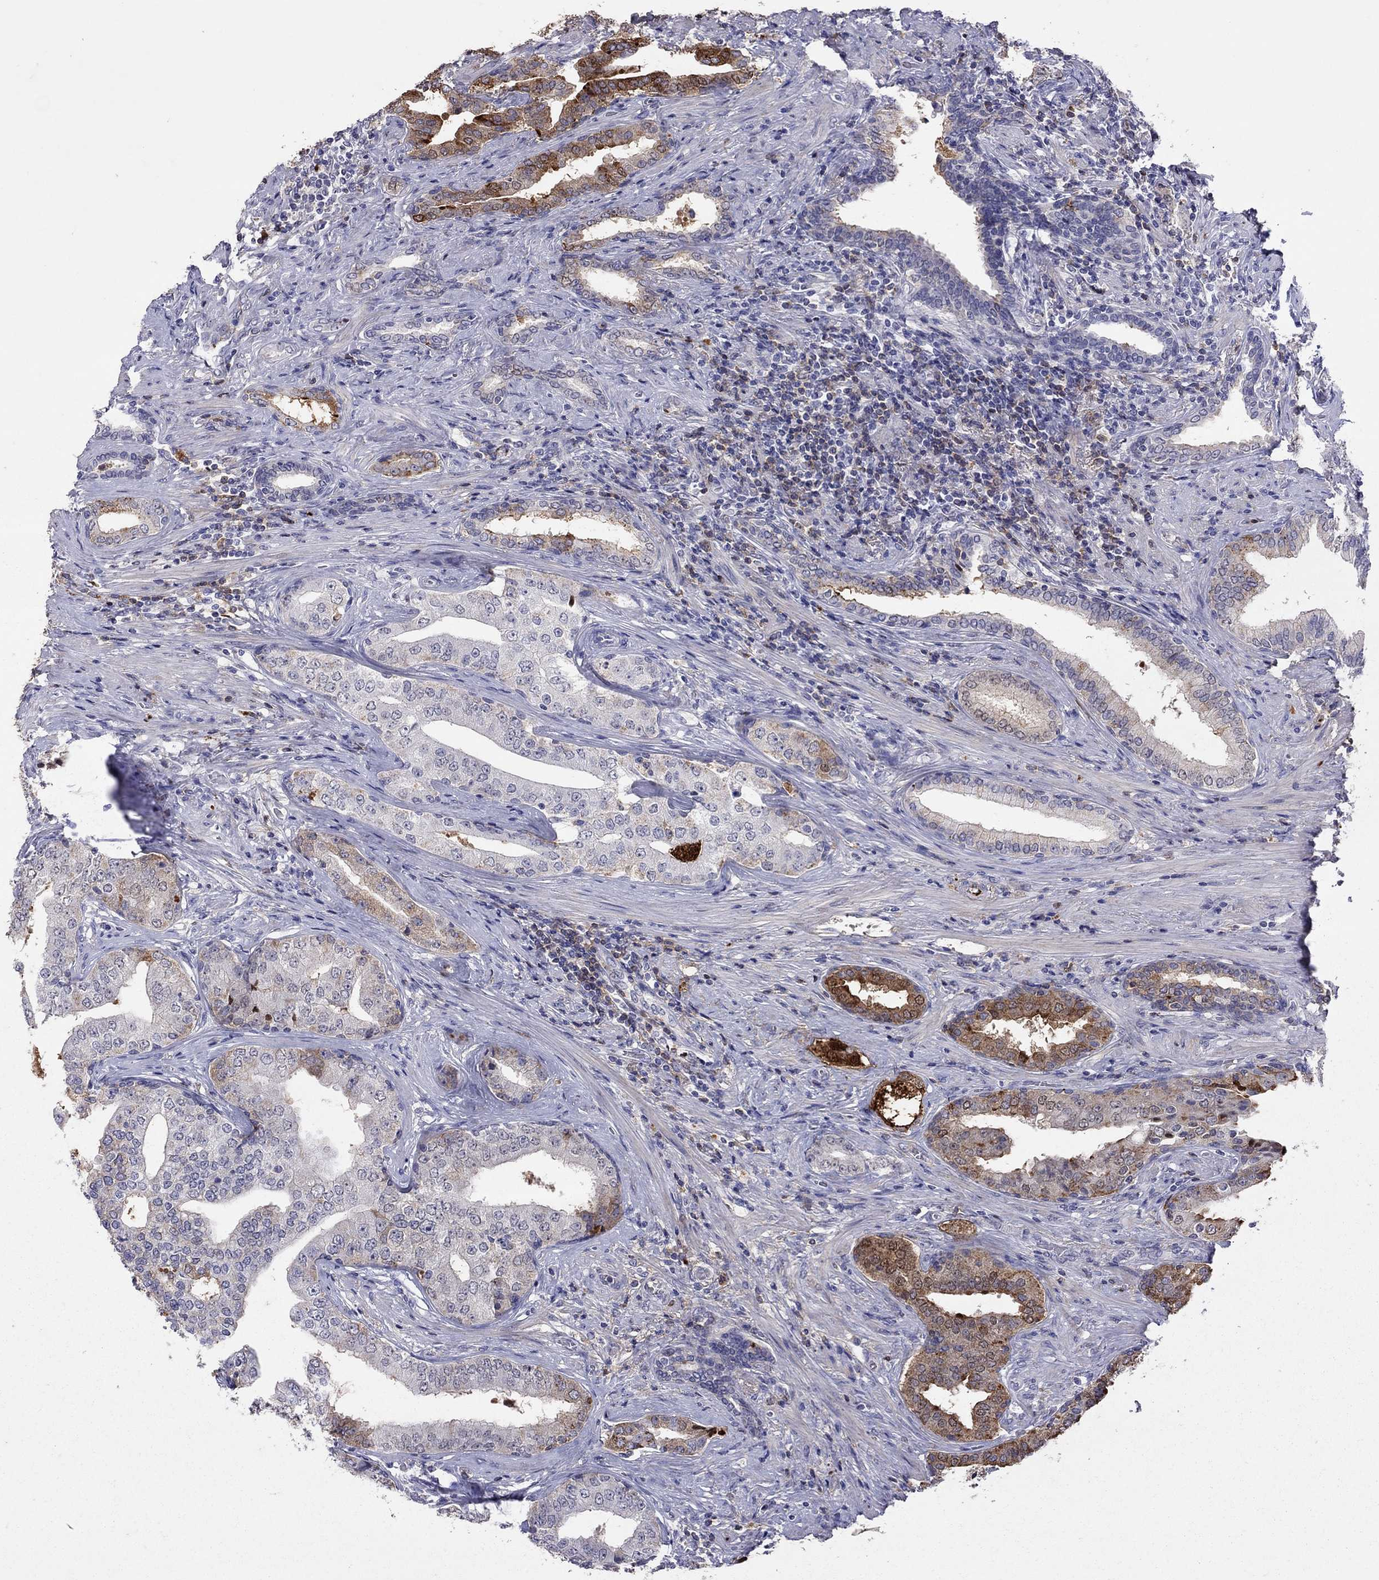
{"staining": {"intensity": "strong", "quantity": "<25%", "location": "cytoplasmic/membranous"}, "tissue": "prostate cancer", "cell_type": "Tumor cells", "image_type": "cancer", "snomed": [{"axis": "morphology", "description": "Adenocarcinoma, Low grade"}, {"axis": "topography", "description": "Prostate and seminal vesicle, NOS"}], "caption": "Immunohistochemistry (DAB) staining of prostate cancer shows strong cytoplasmic/membranous protein staining in about <25% of tumor cells. The staining was performed using DAB, with brown indicating positive protein expression. Nuclei are stained blue with hematoxylin.", "gene": "SERPINA3", "patient": {"sex": "male", "age": 61}}